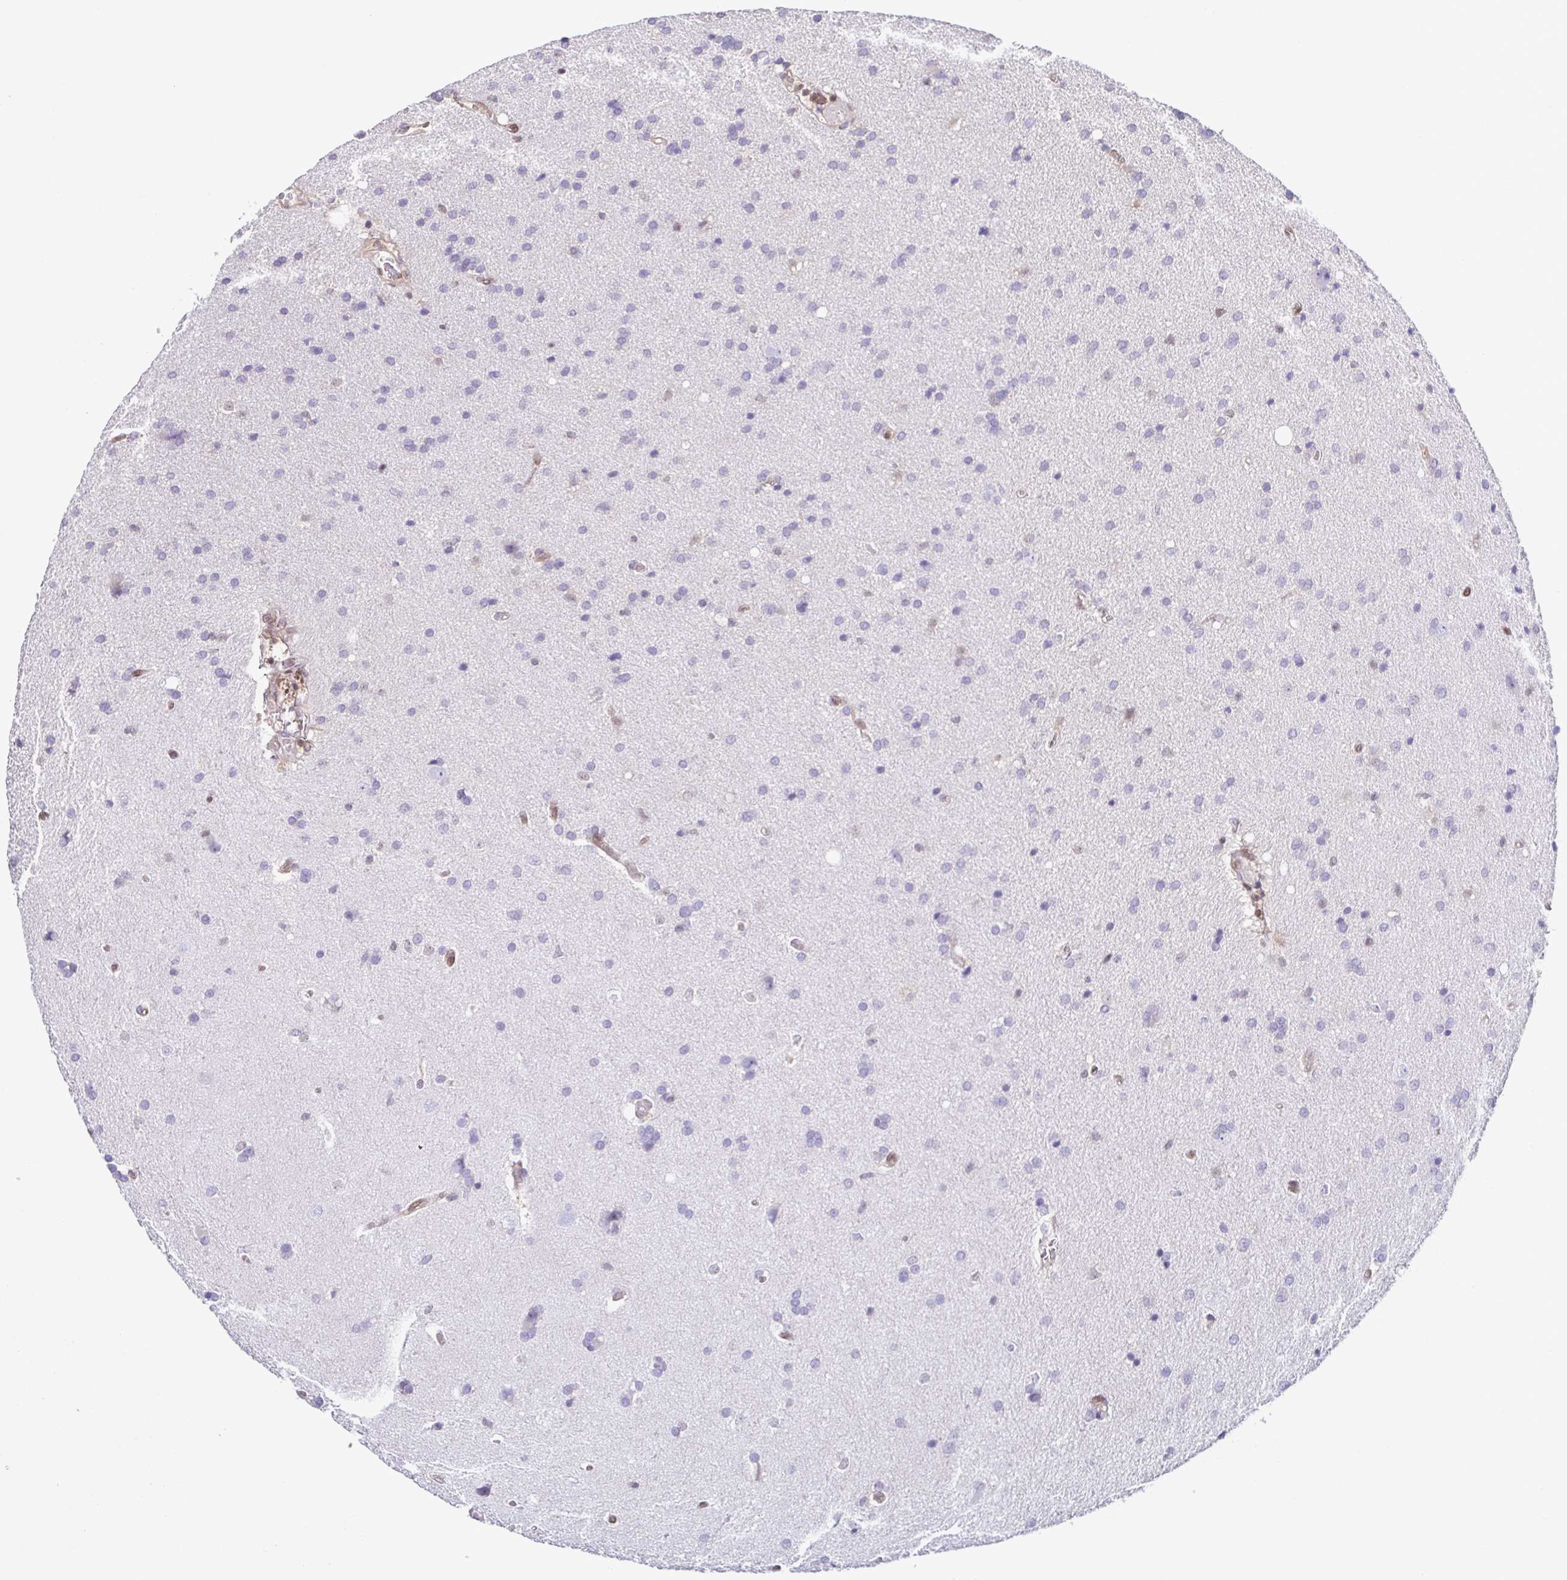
{"staining": {"intensity": "negative", "quantity": "none", "location": "none"}, "tissue": "glioma", "cell_type": "Tumor cells", "image_type": "cancer", "snomed": [{"axis": "morphology", "description": "Glioma, malignant, Low grade"}, {"axis": "topography", "description": "Brain"}], "caption": "High magnification brightfield microscopy of malignant glioma (low-grade) stained with DAB (3,3'-diaminobenzidine) (brown) and counterstained with hematoxylin (blue): tumor cells show no significant positivity.", "gene": "PSMB9", "patient": {"sex": "female", "age": 54}}